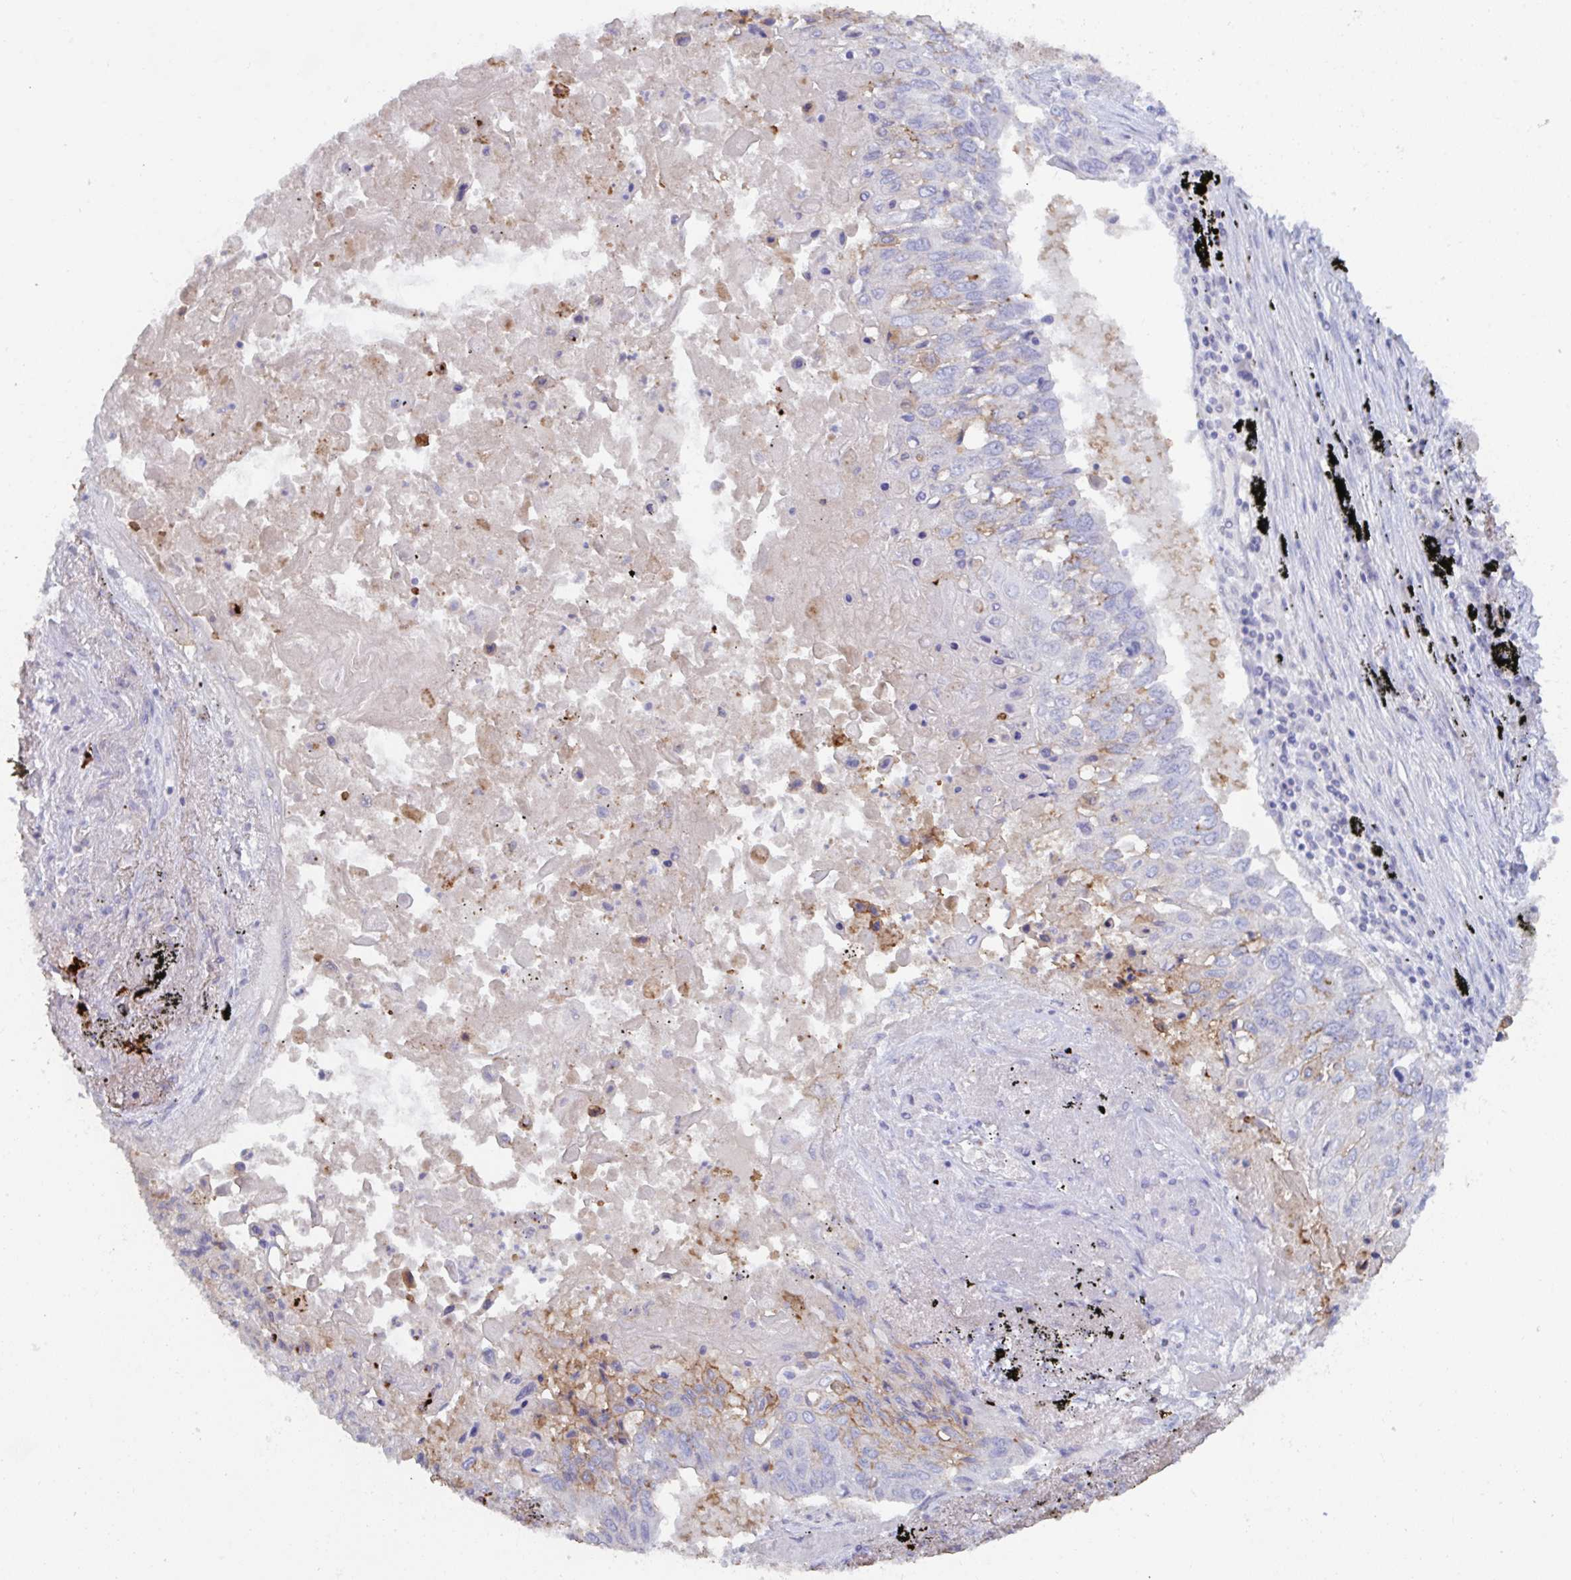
{"staining": {"intensity": "negative", "quantity": "none", "location": "none"}, "tissue": "lung cancer", "cell_type": "Tumor cells", "image_type": "cancer", "snomed": [{"axis": "morphology", "description": "Squamous cell carcinoma, NOS"}, {"axis": "topography", "description": "Lung"}], "caption": "Immunohistochemistry micrograph of human lung cancer stained for a protein (brown), which reveals no expression in tumor cells. The staining is performed using DAB (3,3'-diaminobenzidine) brown chromogen with nuclei counter-stained in using hematoxylin.", "gene": "KCNK5", "patient": {"sex": "male", "age": 75}}